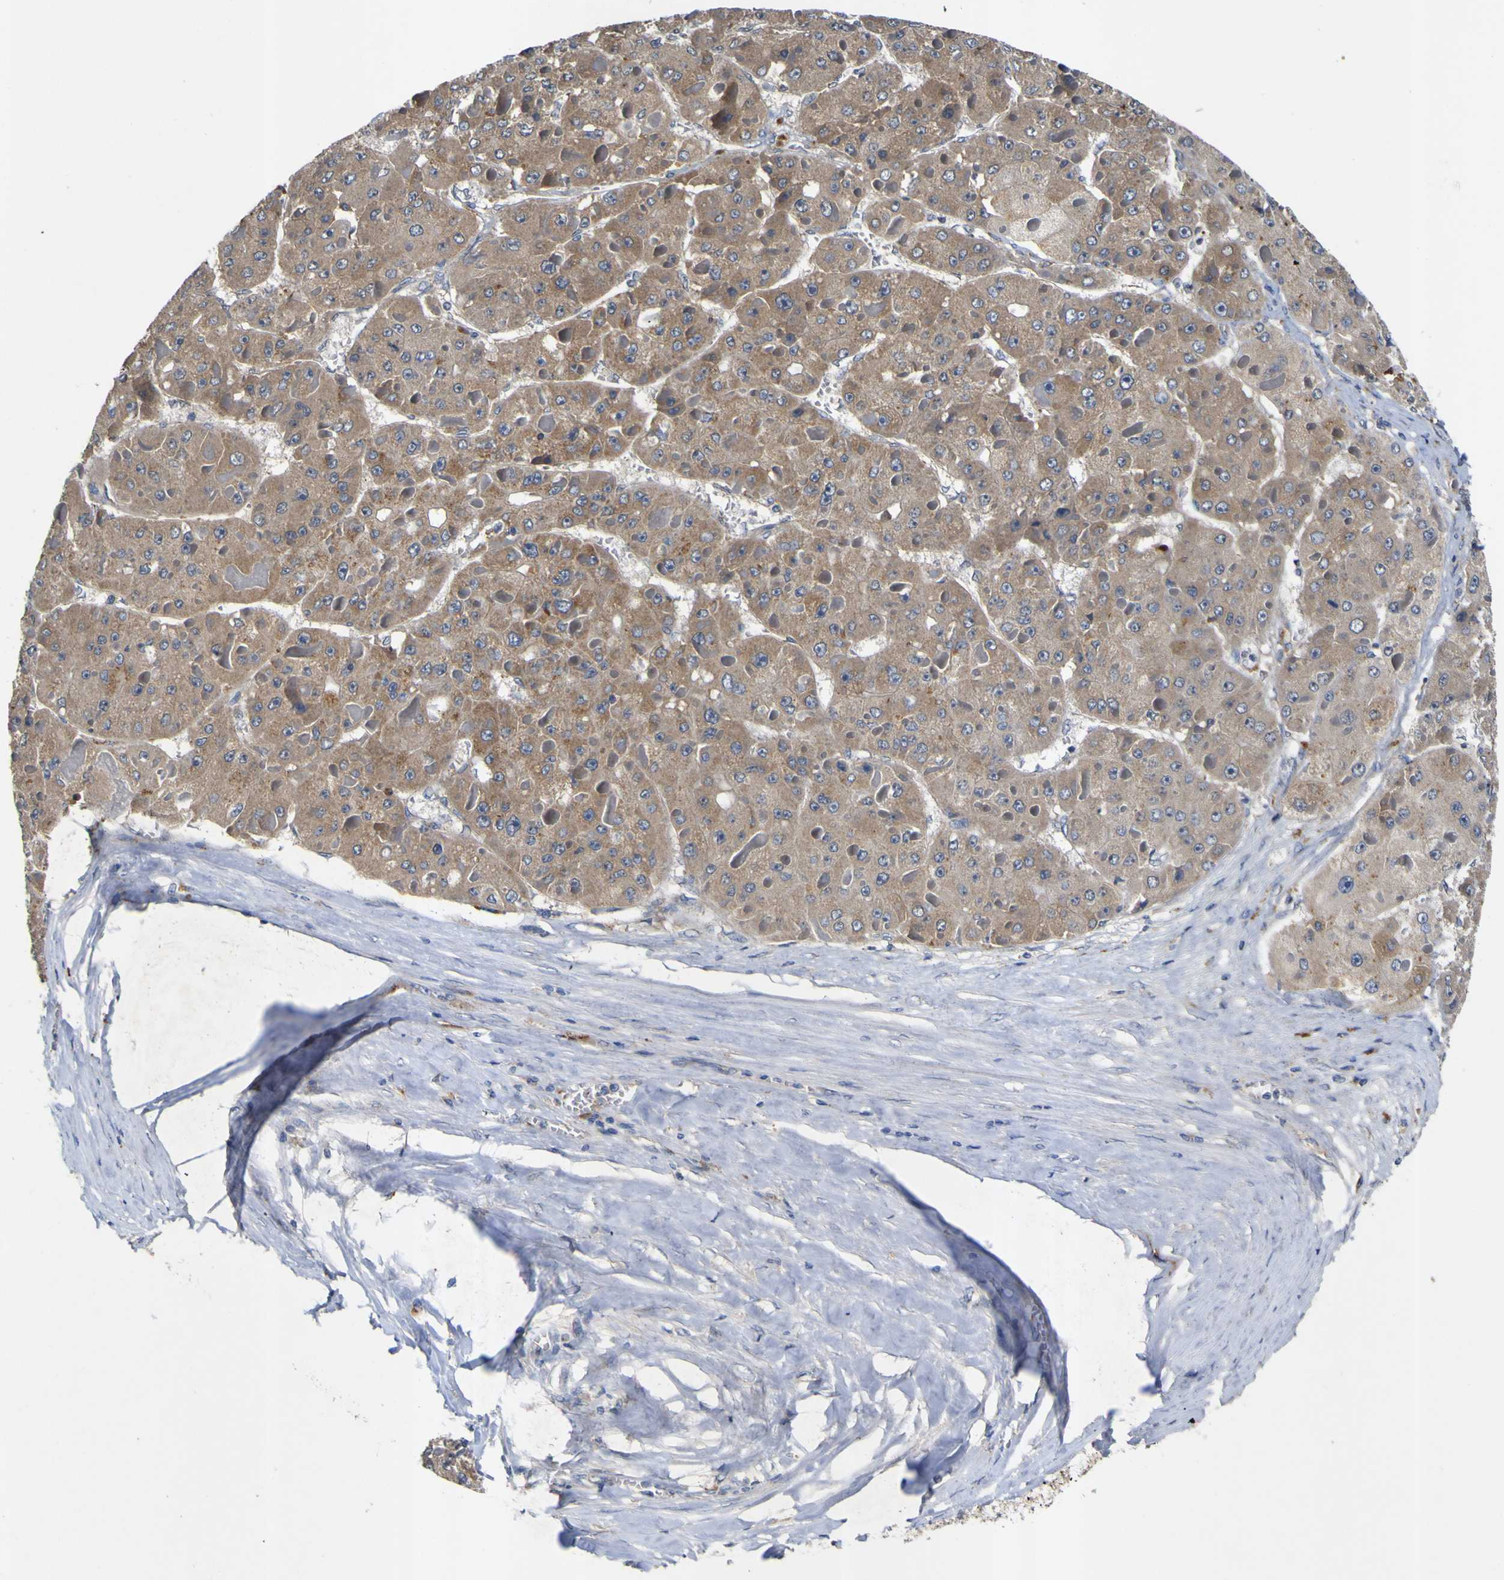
{"staining": {"intensity": "moderate", "quantity": ">75%", "location": "cytoplasmic/membranous"}, "tissue": "liver cancer", "cell_type": "Tumor cells", "image_type": "cancer", "snomed": [{"axis": "morphology", "description": "Carcinoma, Hepatocellular, NOS"}, {"axis": "topography", "description": "Liver"}], "caption": "Protein expression analysis of human liver hepatocellular carcinoma reveals moderate cytoplasmic/membranous staining in approximately >75% of tumor cells.", "gene": "COA1", "patient": {"sex": "female", "age": 73}}